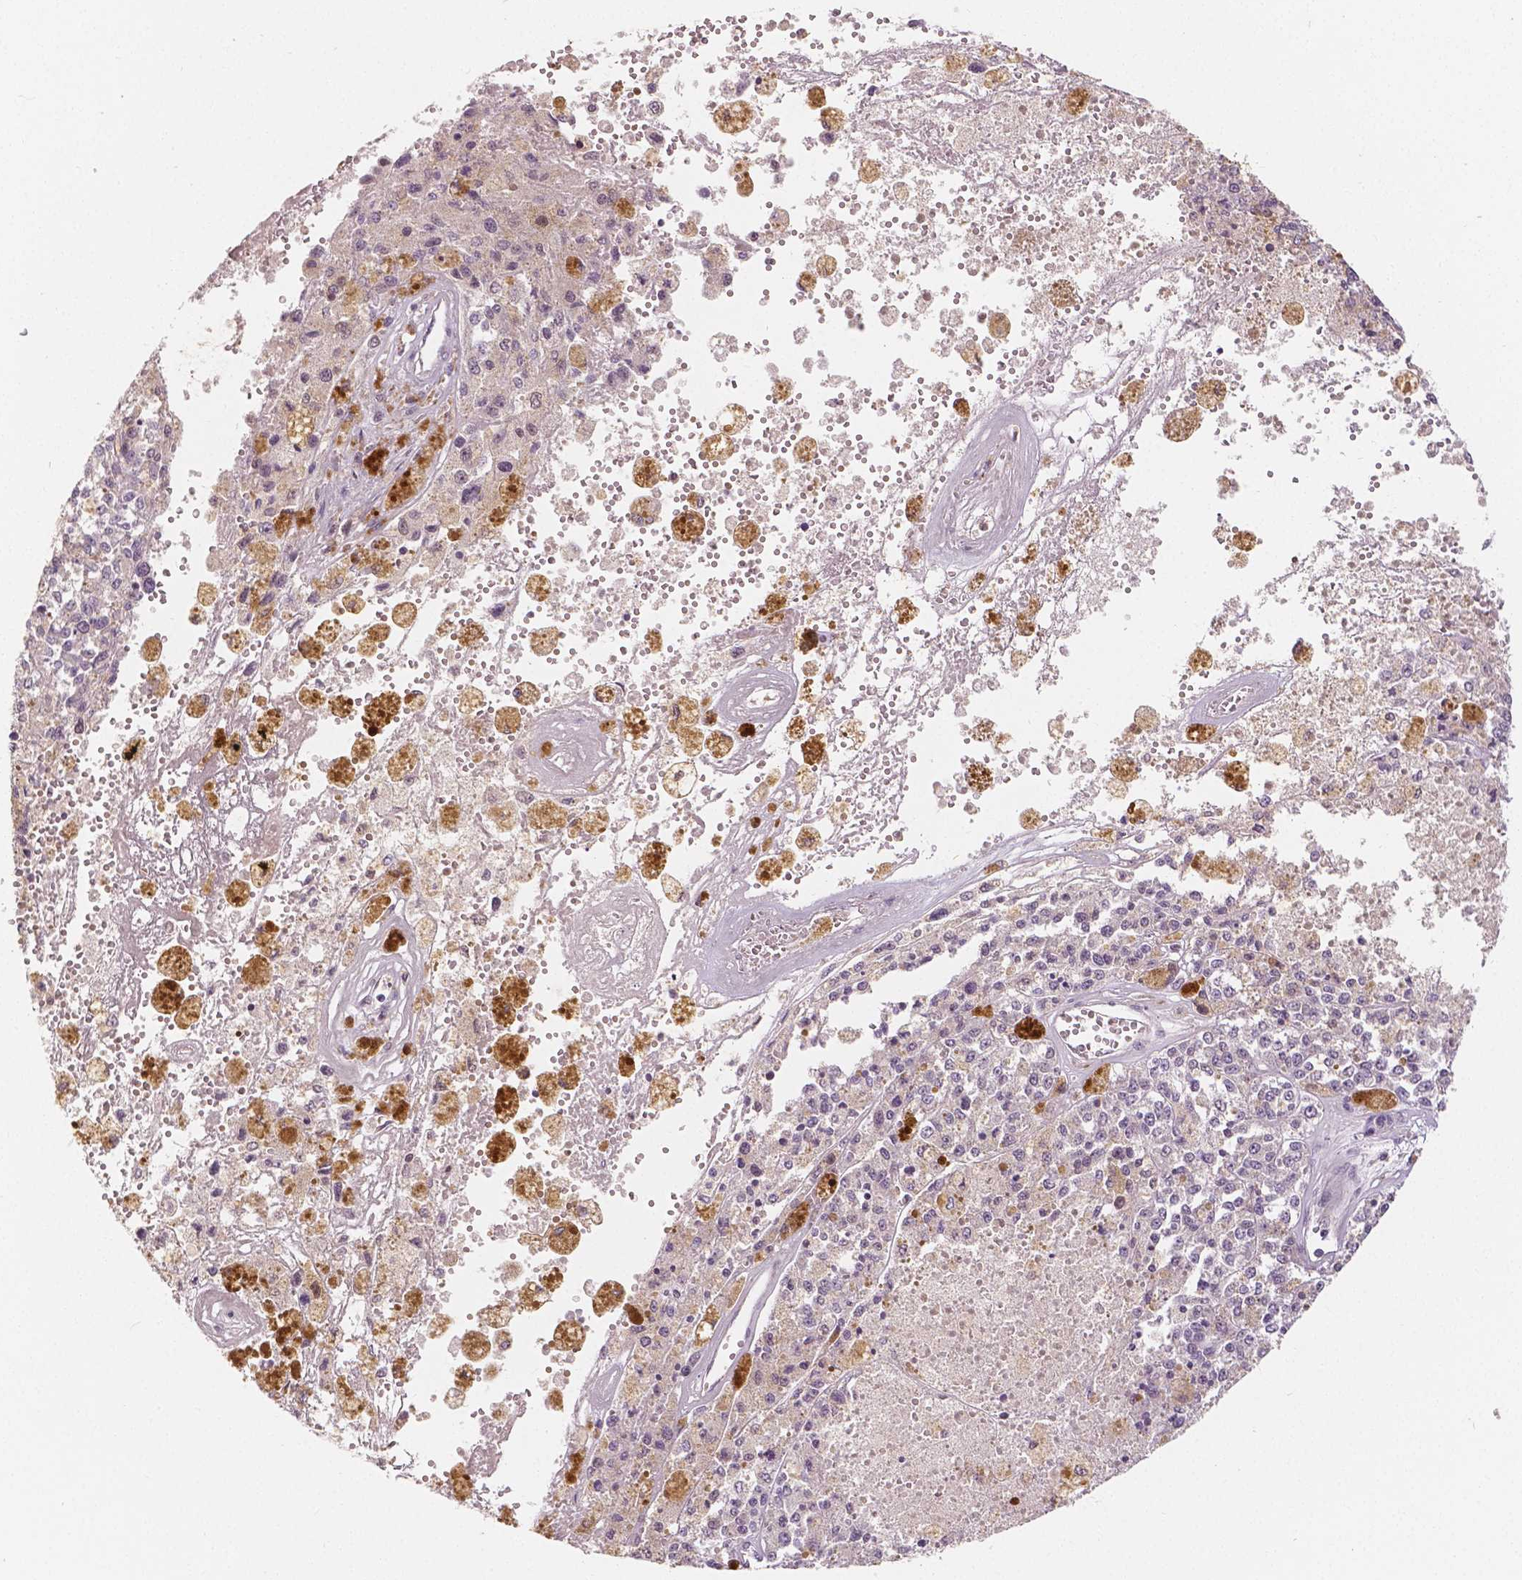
{"staining": {"intensity": "negative", "quantity": "none", "location": "none"}, "tissue": "melanoma", "cell_type": "Tumor cells", "image_type": "cancer", "snomed": [{"axis": "morphology", "description": "Malignant melanoma, Metastatic site"}, {"axis": "topography", "description": "Lymph node"}], "caption": "Tumor cells show no significant staining in melanoma. (DAB (3,3'-diaminobenzidine) immunohistochemistry (IHC) visualized using brightfield microscopy, high magnification).", "gene": "NAPRT", "patient": {"sex": "female", "age": 64}}